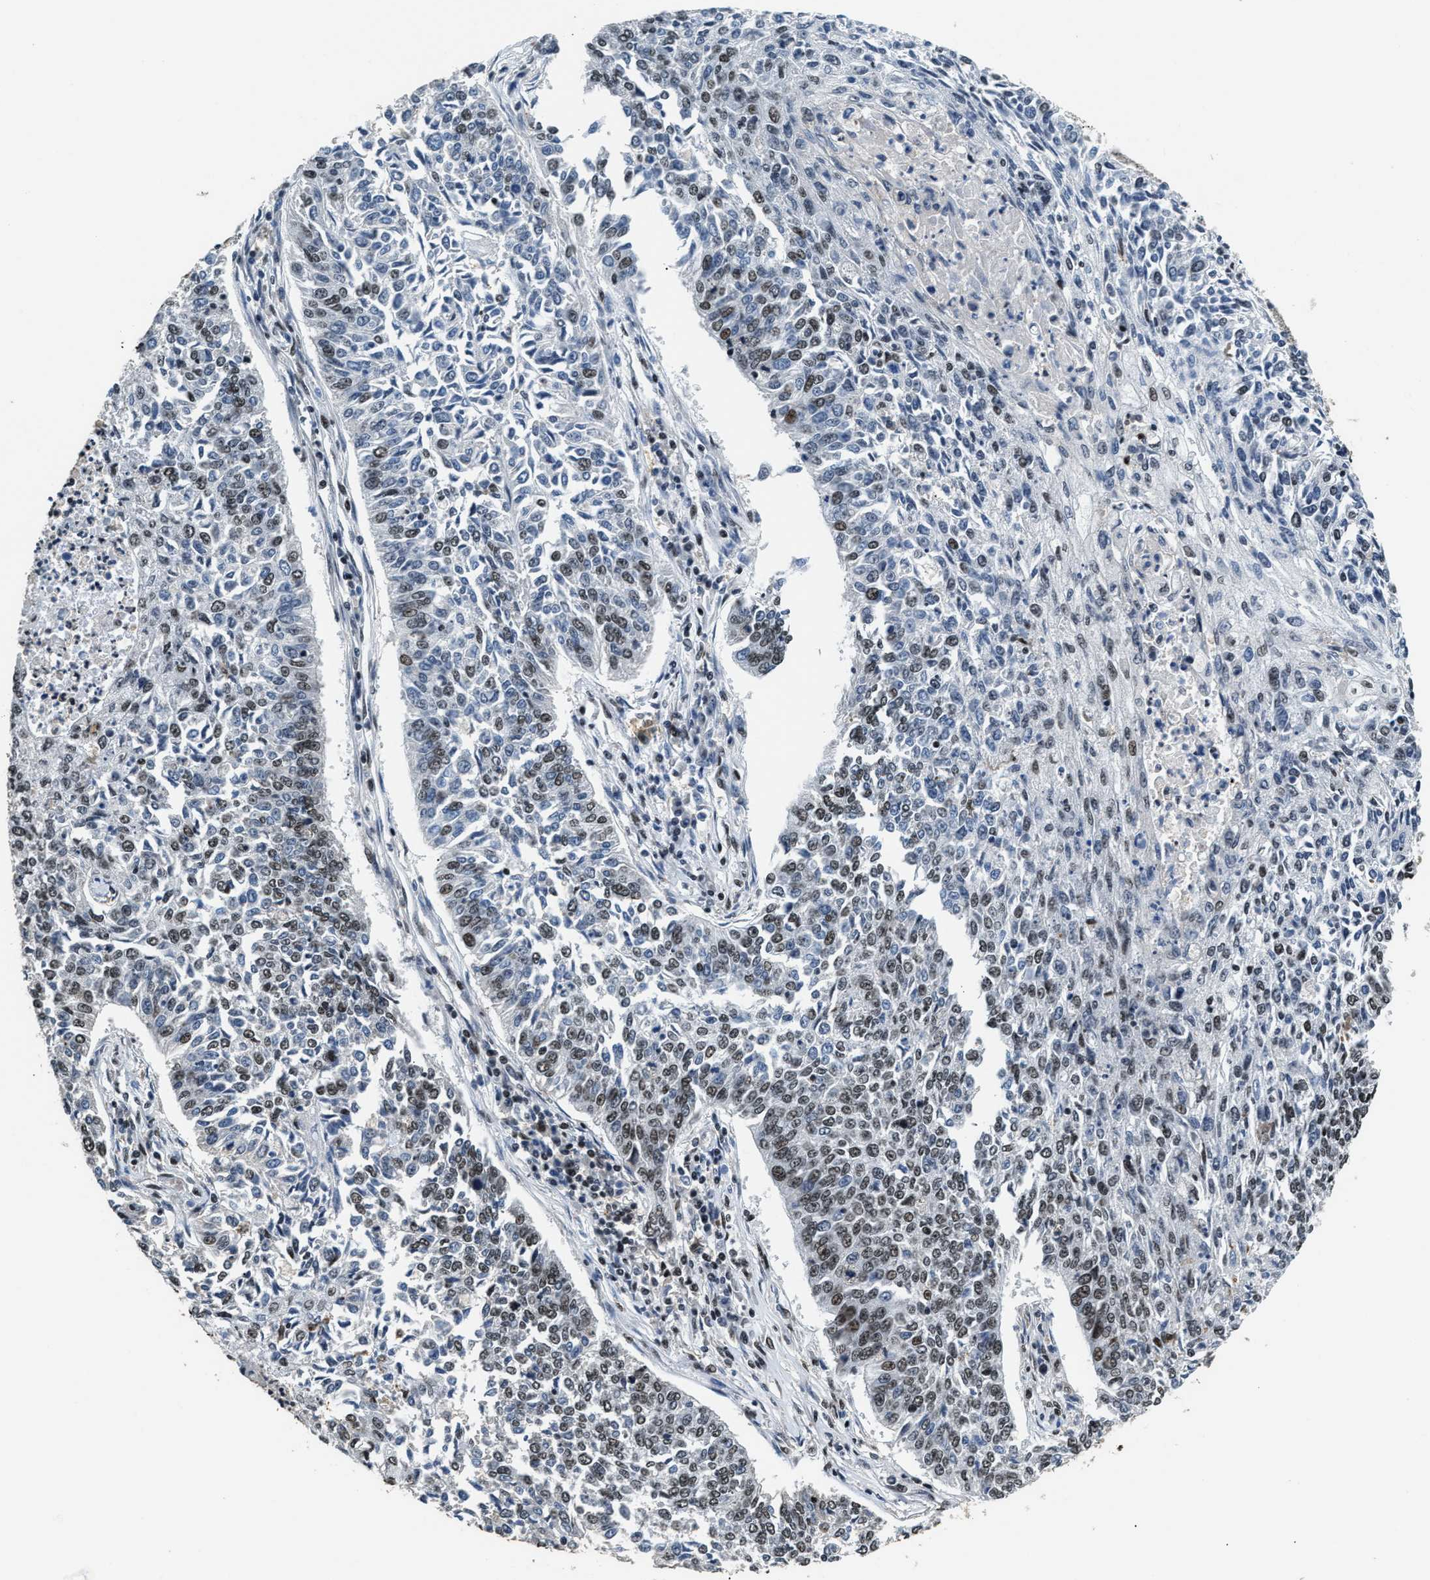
{"staining": {"intensity": "weak", "quantity": "25%-75%", "location": "nuclear"}, "tissue": "lung cancer", "cell_type": "Tumor cells", "image_type": "cancer", "snomed": [{"axis": "morphology", "description": "Normal tissue, NOS"}, {"axis": "morphology", "description": "Squamous cell carcinoma, NOS"}, {"axis": "topography", "description": "Cartilage tissue"}, {"axis": "topography", "description": "Bronchus"}, {"axis": "topography", "description": "Lung"}], "caption": "Lung cancer (squamous cell carcinoma) stained with DAB immunohistochemistry (IHC) demonstrates low levels of weak nuclear staining in approximately 25%-75% of tumor cells.", "gene": "RAD21", "patient": {"sex": "female", "age": 49}}